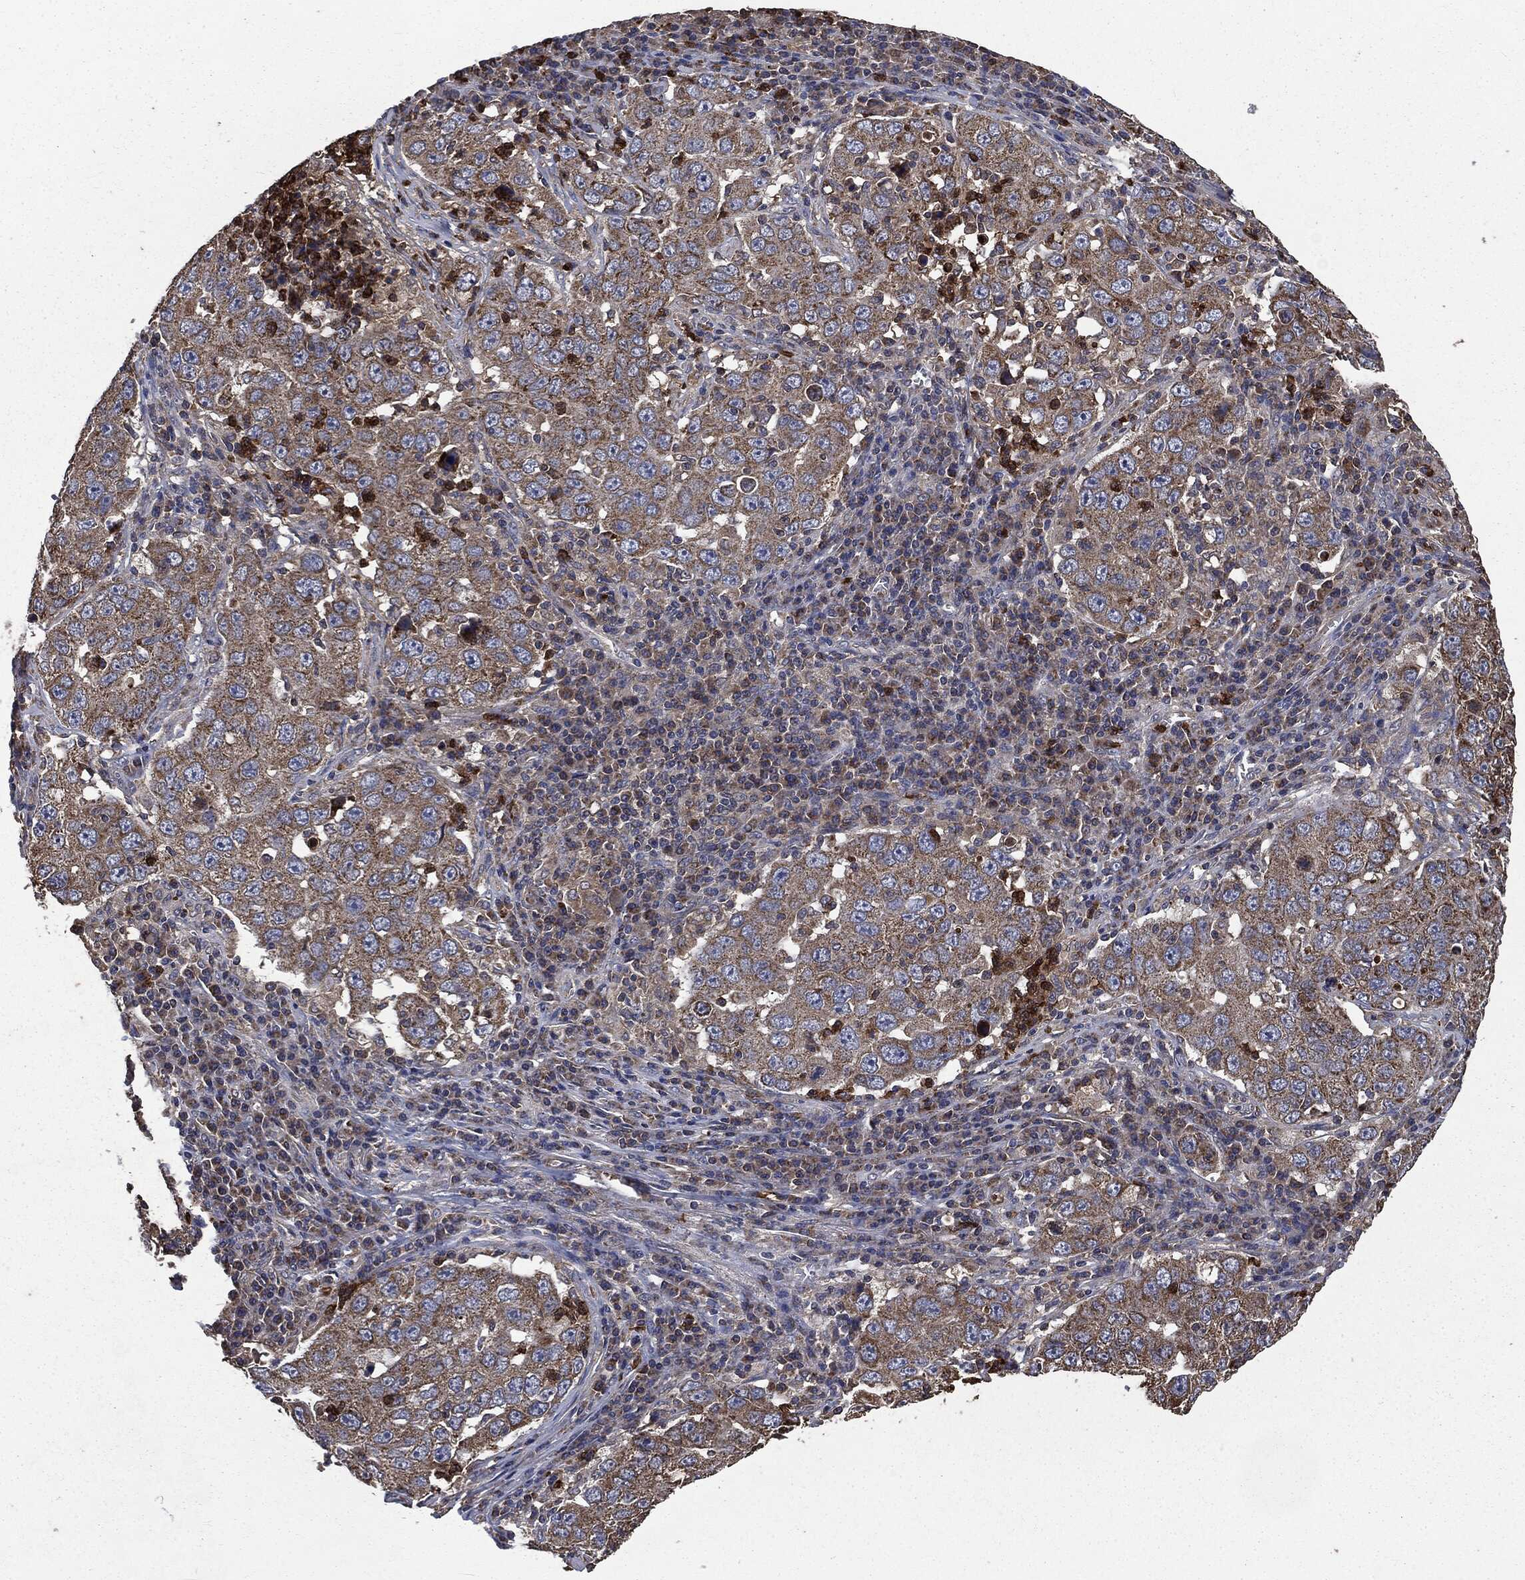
{"staining": {"intensity": "weak", "quantity": ">75%", "location": "cytoplasmic/membranous"}, "tissue": "lung cancer", "cell_type": "Tumor cells", "image_type": "cancer", "snomed": [{"axis": "morphology", "description": "Adenocarcinoma, NOS"}, {"axis": "topography", "description": "Lung"}], "caption": "Immunohistochemical staining of lung adenocarcinoma displays low levels of weak cytoplasmic/membranous protein expression in approximately >75% of tumor cells. (brown staining indicates protein expression, while blue staining denotes nuclei).", "gene": "MAPK6", "patient": {"sex": "male", "age": 73}}